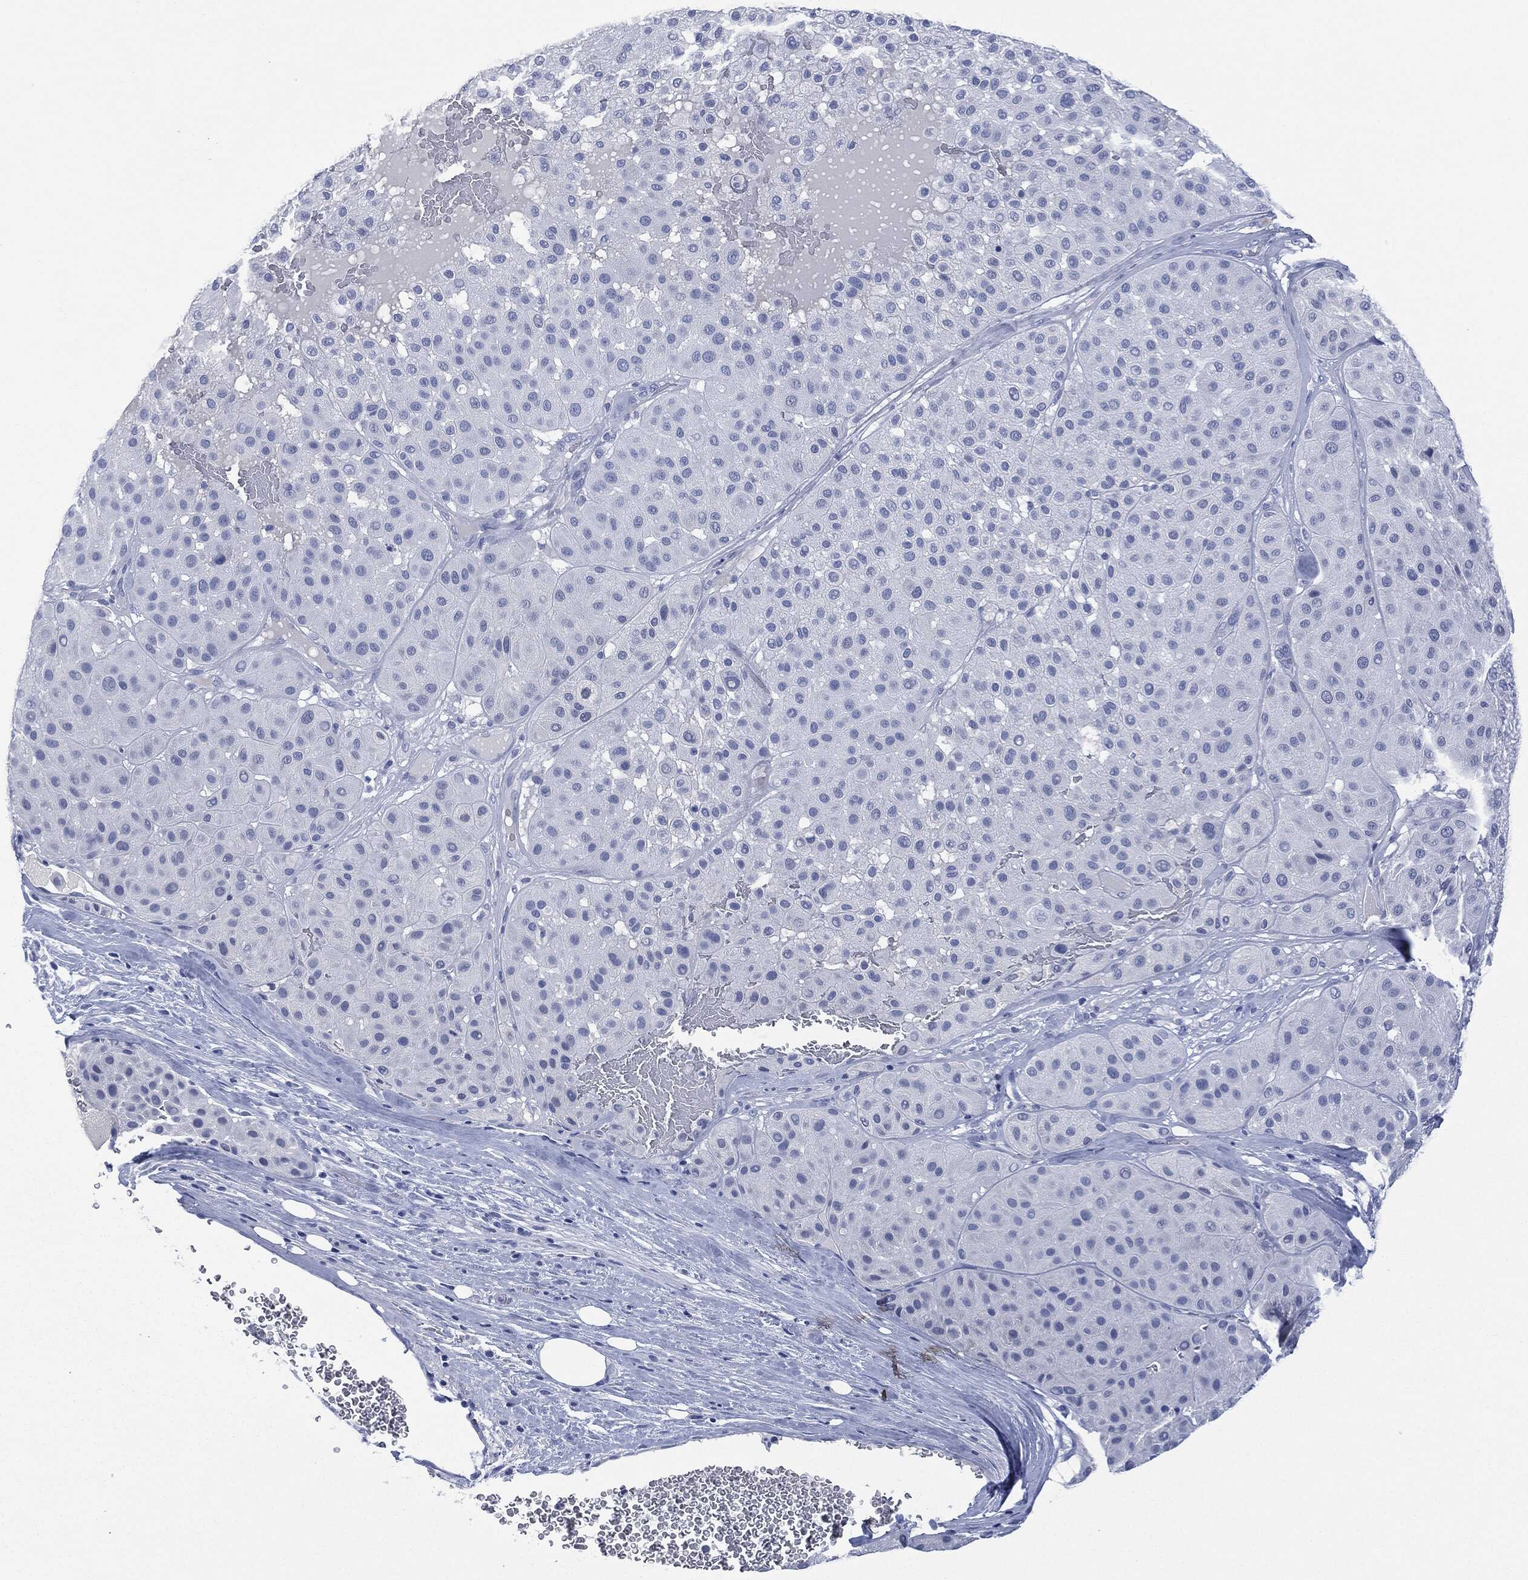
{"staining": {"intensity": "negative", "quantity": "none", "location": "none"}, "tissue": "melanoma", "cell_type": "Tumor cells", "image_type": "cancer", "snomed": [{"axis": "morphology", "description": "Malignant melanoma, Metastatic site"}, {"axis": "topography", "description": "Smooth muscle"}], "caption": "Immunohistochemistry (IHC) photomicrograph of neoplastic tissue: human melanoma stained with DAB (3,3'-diaminobenzidine) reveals no significant protein expression in tumor cells.", "gene": "MUC16", "patient": {"sex": "male", "age": 41}}